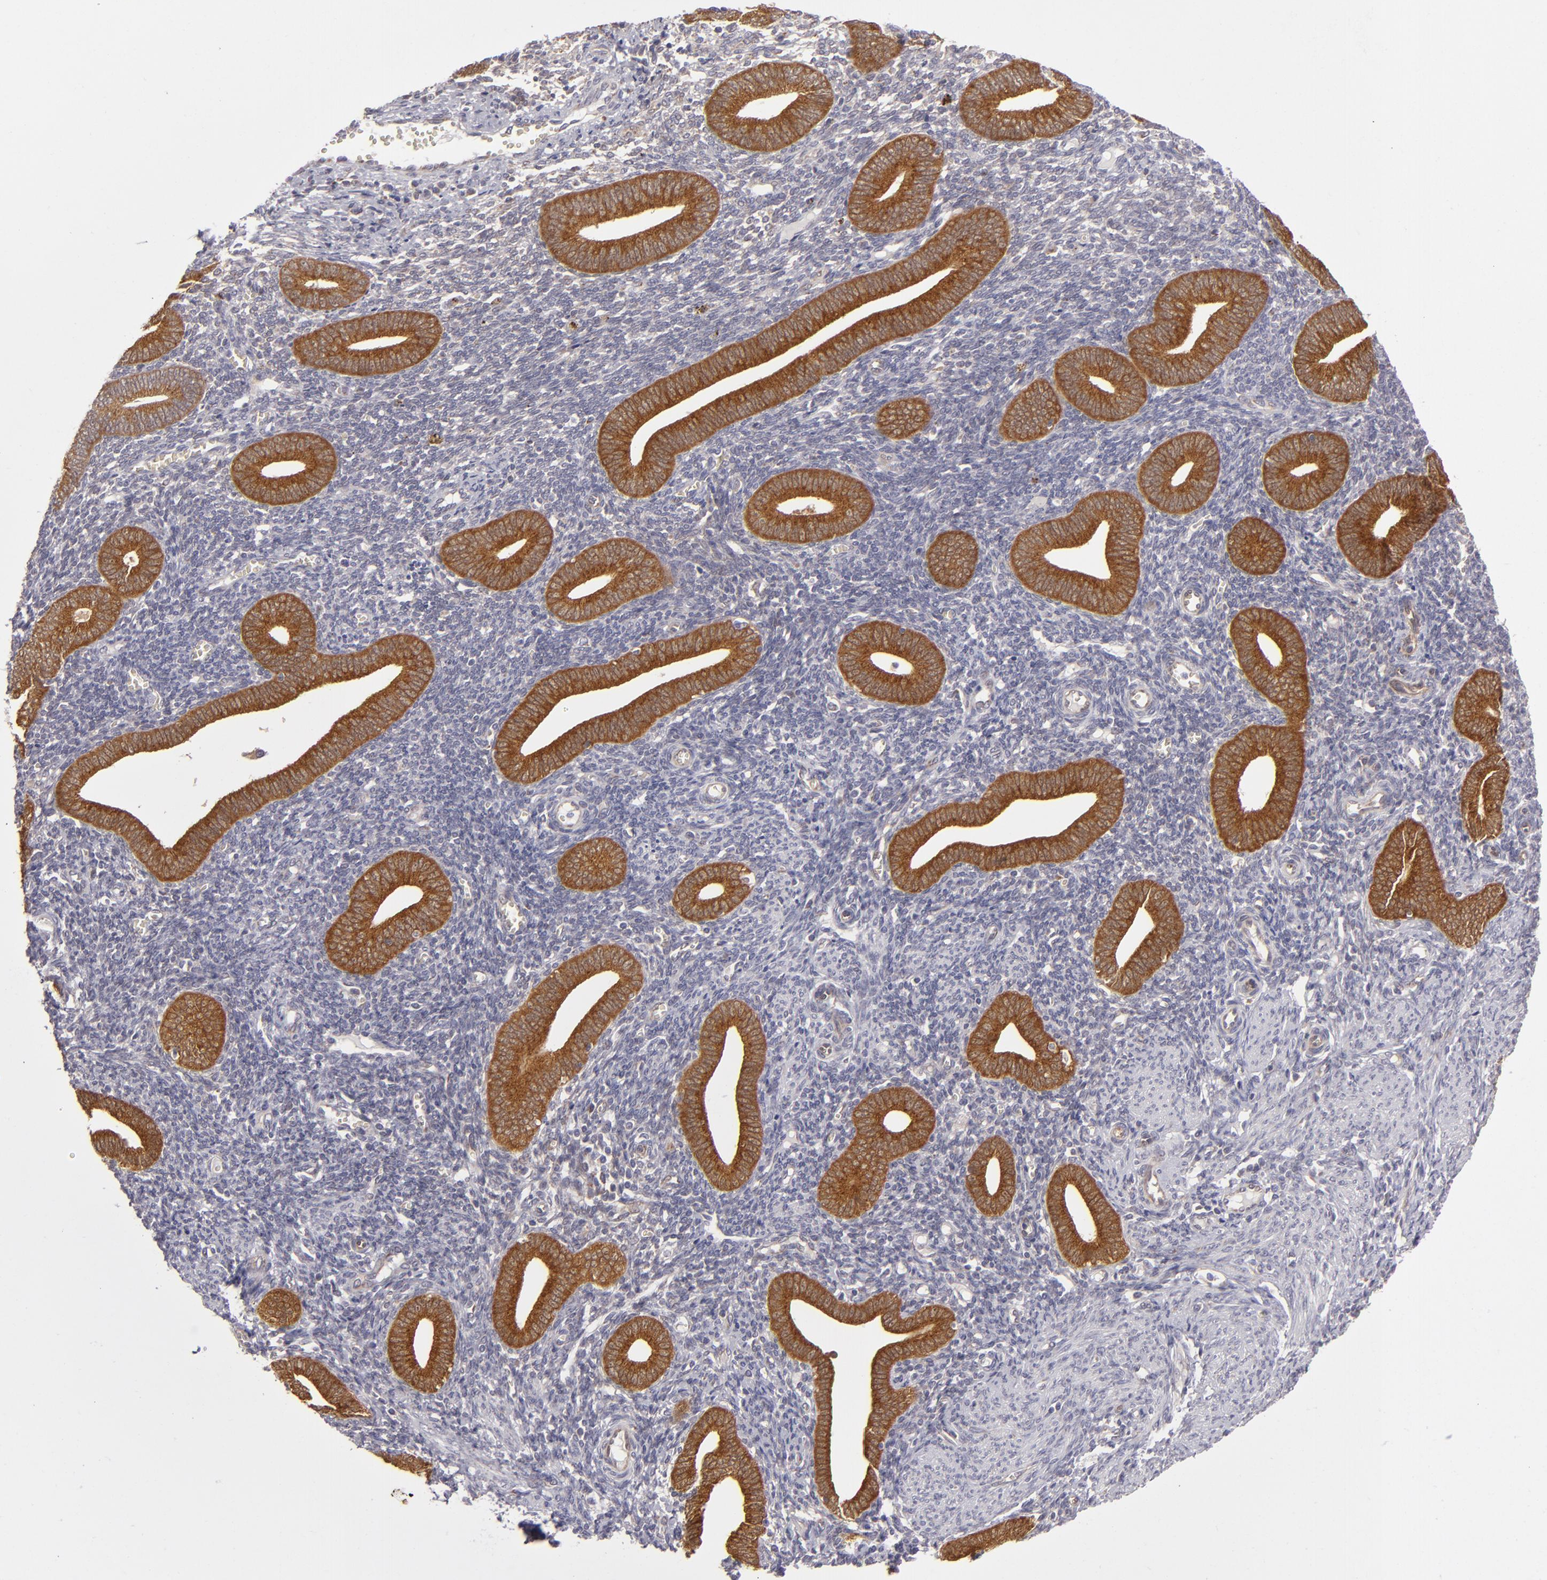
{"staining": {"intensity": "negative", "quantity": "none", "location": "none"}, "tissue": "endometrium", "cell_type": "Cells in endometrial stroma", "image_type": "normal", "snomed": [{"axis": "morphology", "description": "Normal tissue, NOS"}, {"axis": "topography", "description": "Uterus"}, {"axis": "topography", "description": "Endometrium"}], "caption": "DAB (3,3'-diaminobenzidine) immunohistochemical staining of unremarkable endometrium reveals no significant staining in cells in endometrial stroma.", "gene": "SH2D4A", "patient": {"sex": "female", "age": 33}}